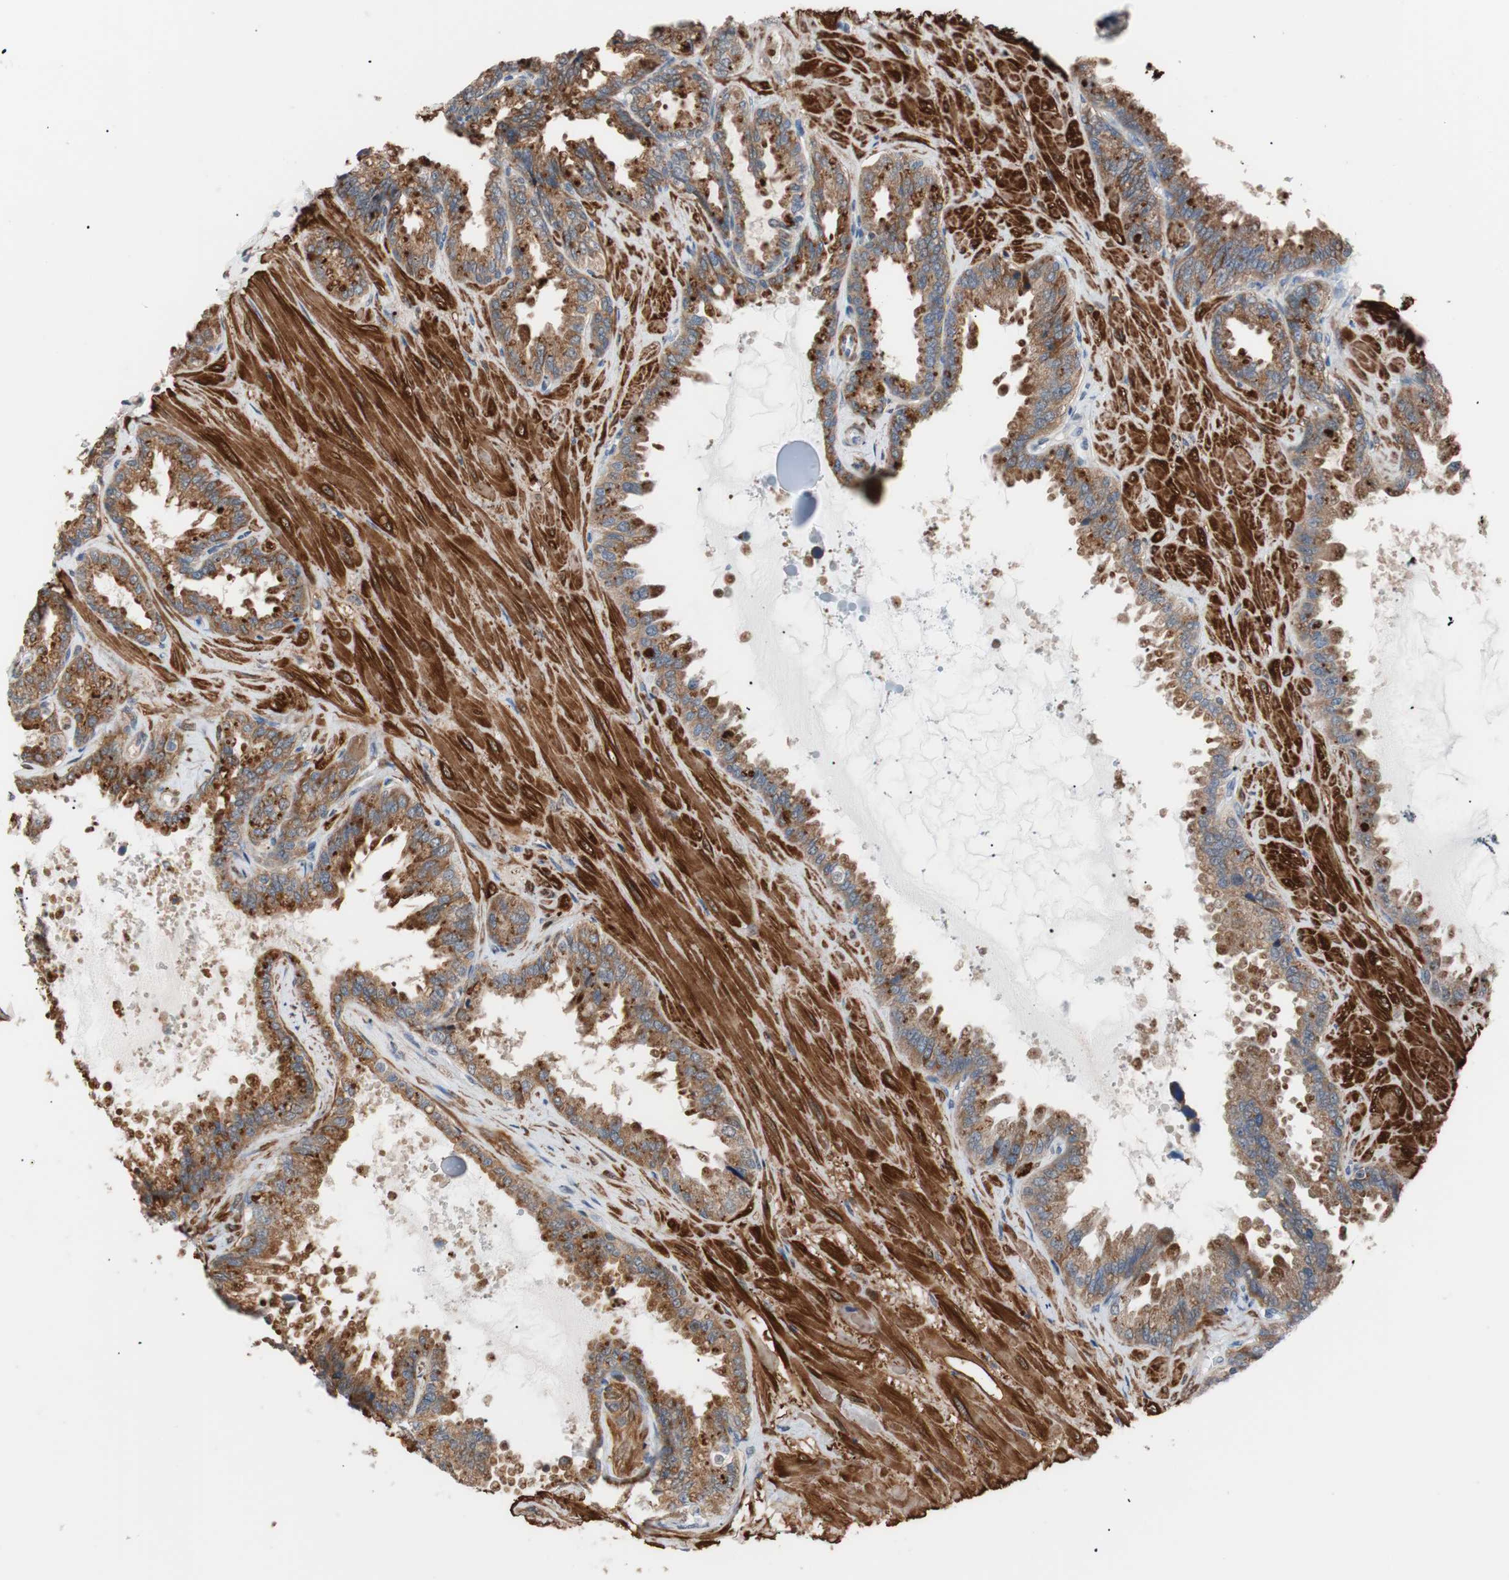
{"staining": {"intensity": "moderate", "quantity": ">75%", "location": "cytoplasmic/membranous"}, "tissue": "seminal vesicle", "cell_type": "Glandular cells", "image_type": "normal", "snomed": [{"axis": "morphology", "description": "Normal tissue, NOS"}, {"axis": "topography", "description": "Seminal veicle"}], "caption": "Immunohistochemistry (DAB (3,3'-diaminobenzidine)) staining of normal seminal vesicle exhibits moderate cytoplasmic/membranous protein expression in approximately >75% of glandular cells. Using DAB (brown) and hematoxylin (blue) stains, captured at high magnification using brightfield microscopy.", "gene": "LITAF", "patient": {"sex": "male", "age": 46}}